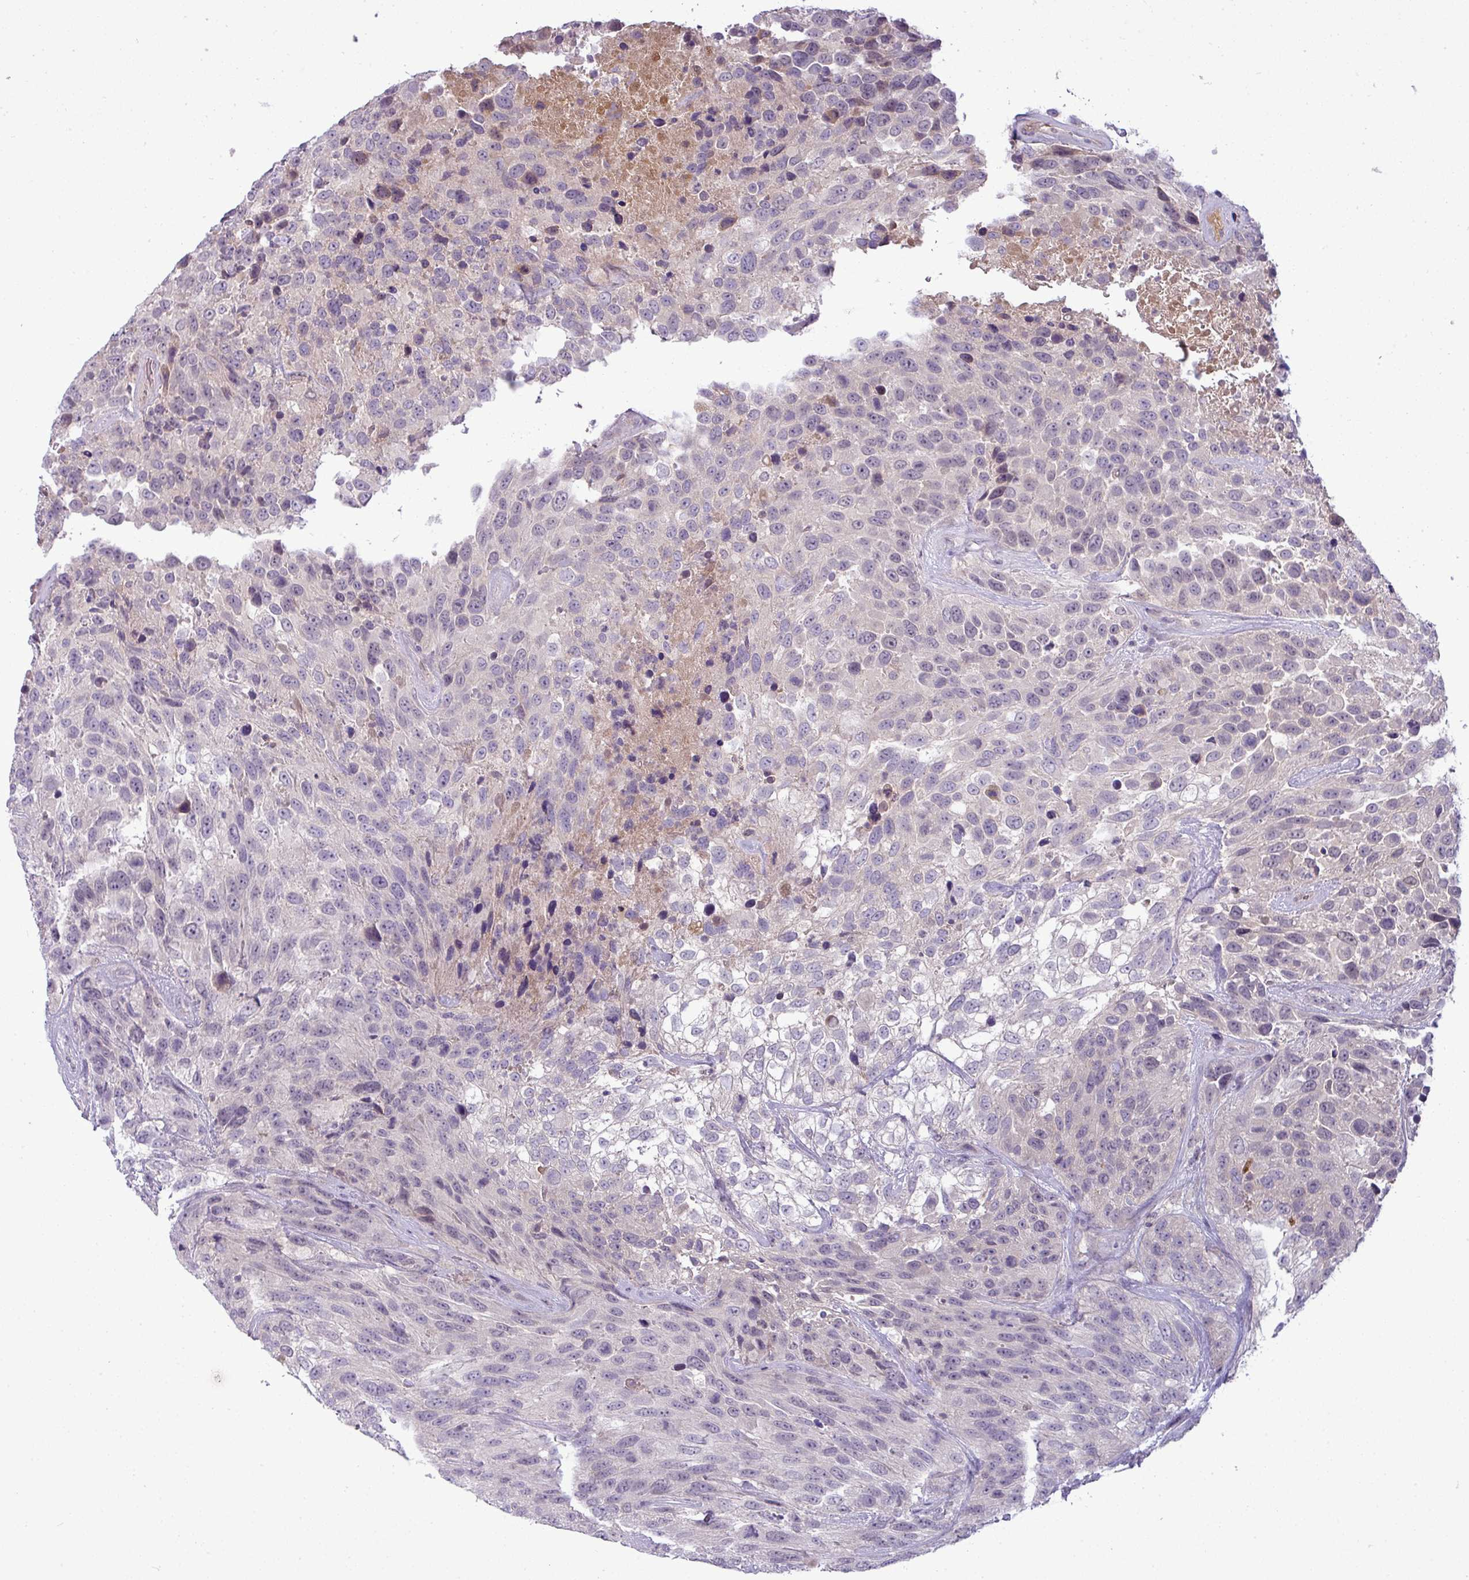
{"staining": {"intensity": "negative", "quantity": "none", "location": "none"}, "tissue": "urothelial cancer", "cell_type": "Tumor cells", "image_type": "cancer", "snomed": [{"axis": "morphology", "description": "Urothelial carcinoma, High grade"}, {"axis": "topography", "description": "Urinary bladder"}], "caption": "This is a photomicrograph of immunohistochemistry staining of urothelial cancer, which shows no positivity in tumor cells.", "gene": "APOM", "patient": {"sex": "female", "age": 70}}